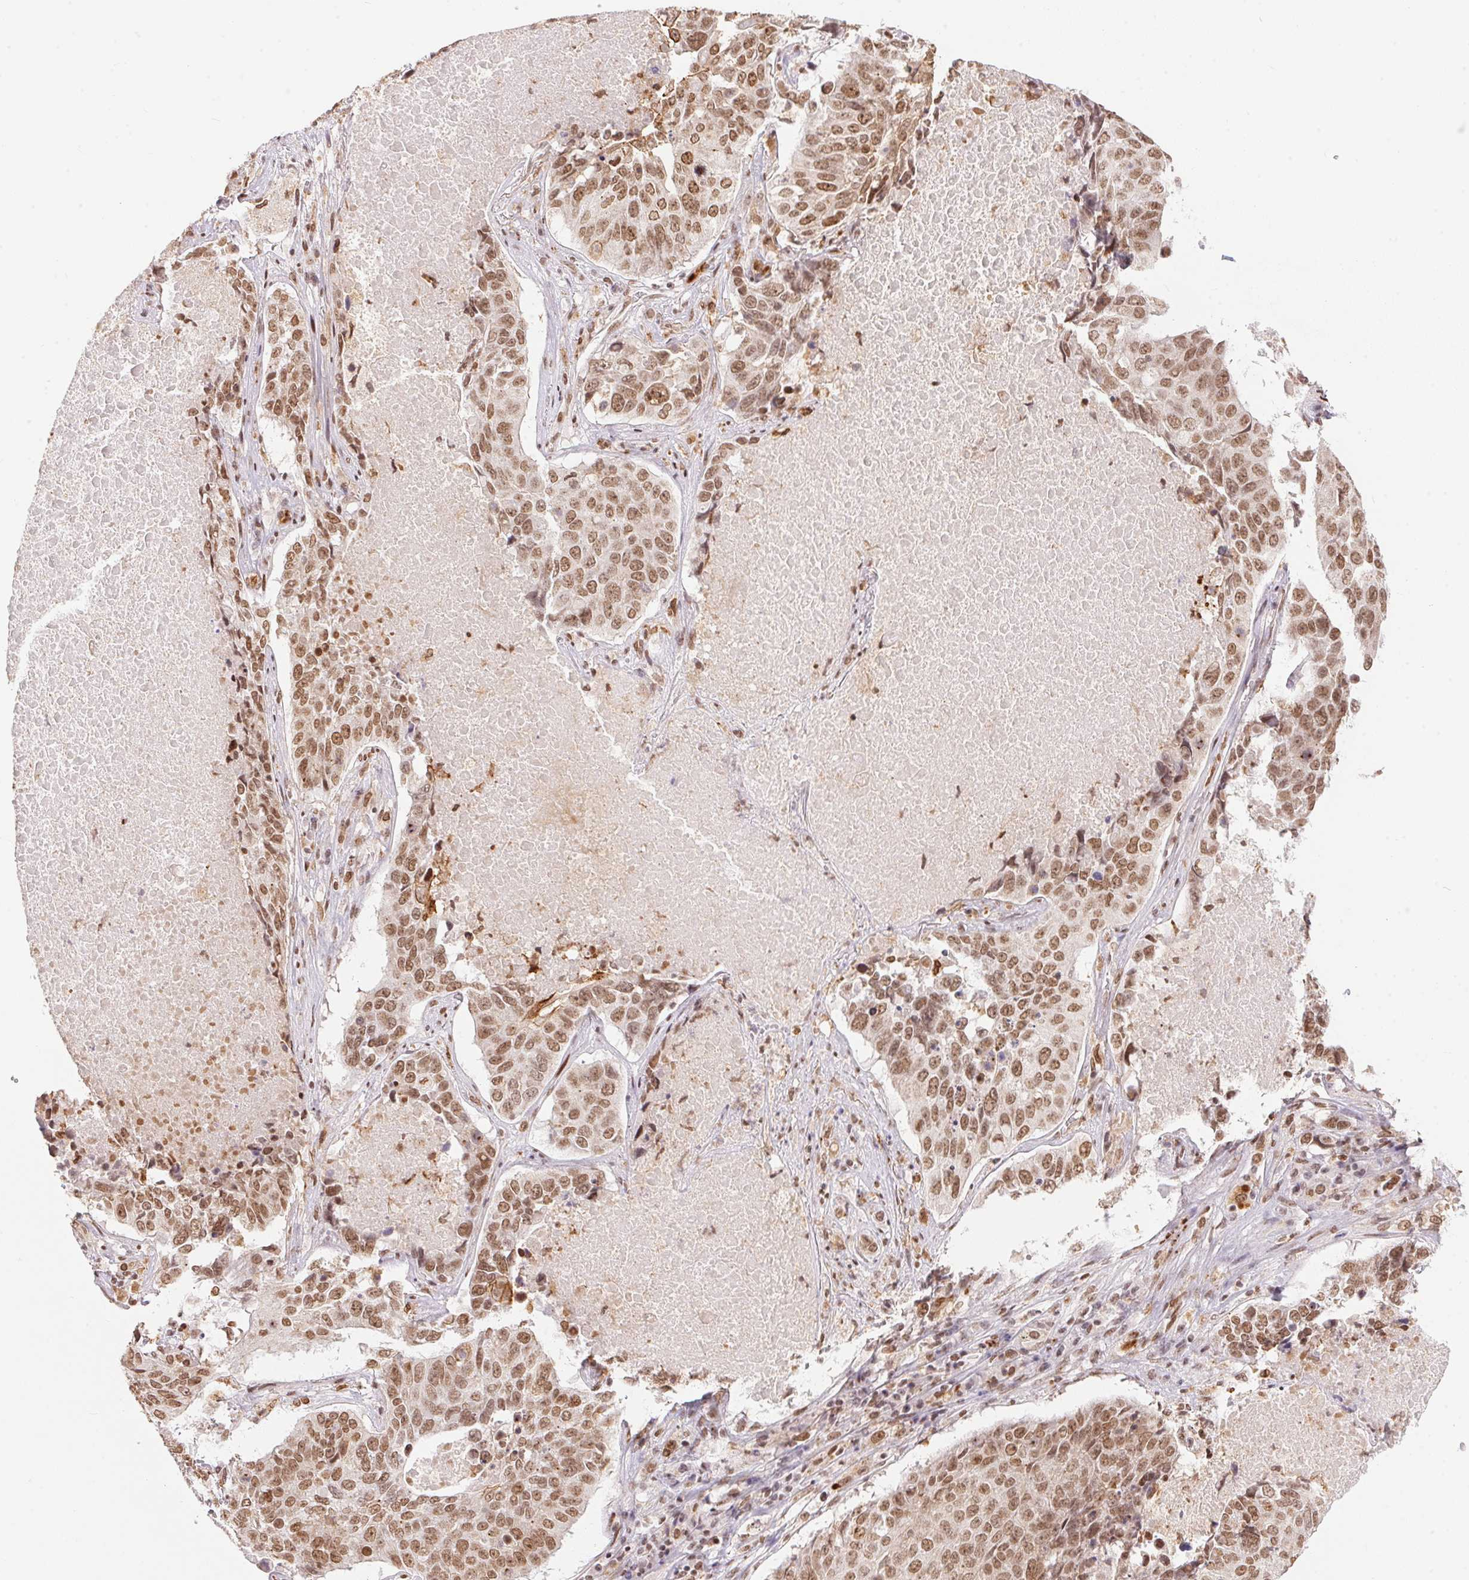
{"staining": {"intensity": "moderate", "quantity": ">75%", "location": "nuclear"}, "tissue": "lung cancer", "cell_type": "Tumor cells", "image_type": "cancer", "snomed": [{"axis": "morphology", "description": "Normal tissue, NOS"}, {"axis": "morphology", "description": "Squamous cell carcinoma, NOS"}, {"axis": "topography", "description": "Bronchus"}, {"axis": "topography", "description": "Lung"}], "caption": "Immunohistochemistry (IHC) histopathology image of lung cancer (squamous cell carcinoma) stained for a protein (brown), which shows medium levels of moderate nuclear expression in about >75% of tumor cells.", "gene": "NFE2L1", "patient": {"sex": "male", "age": 64}}